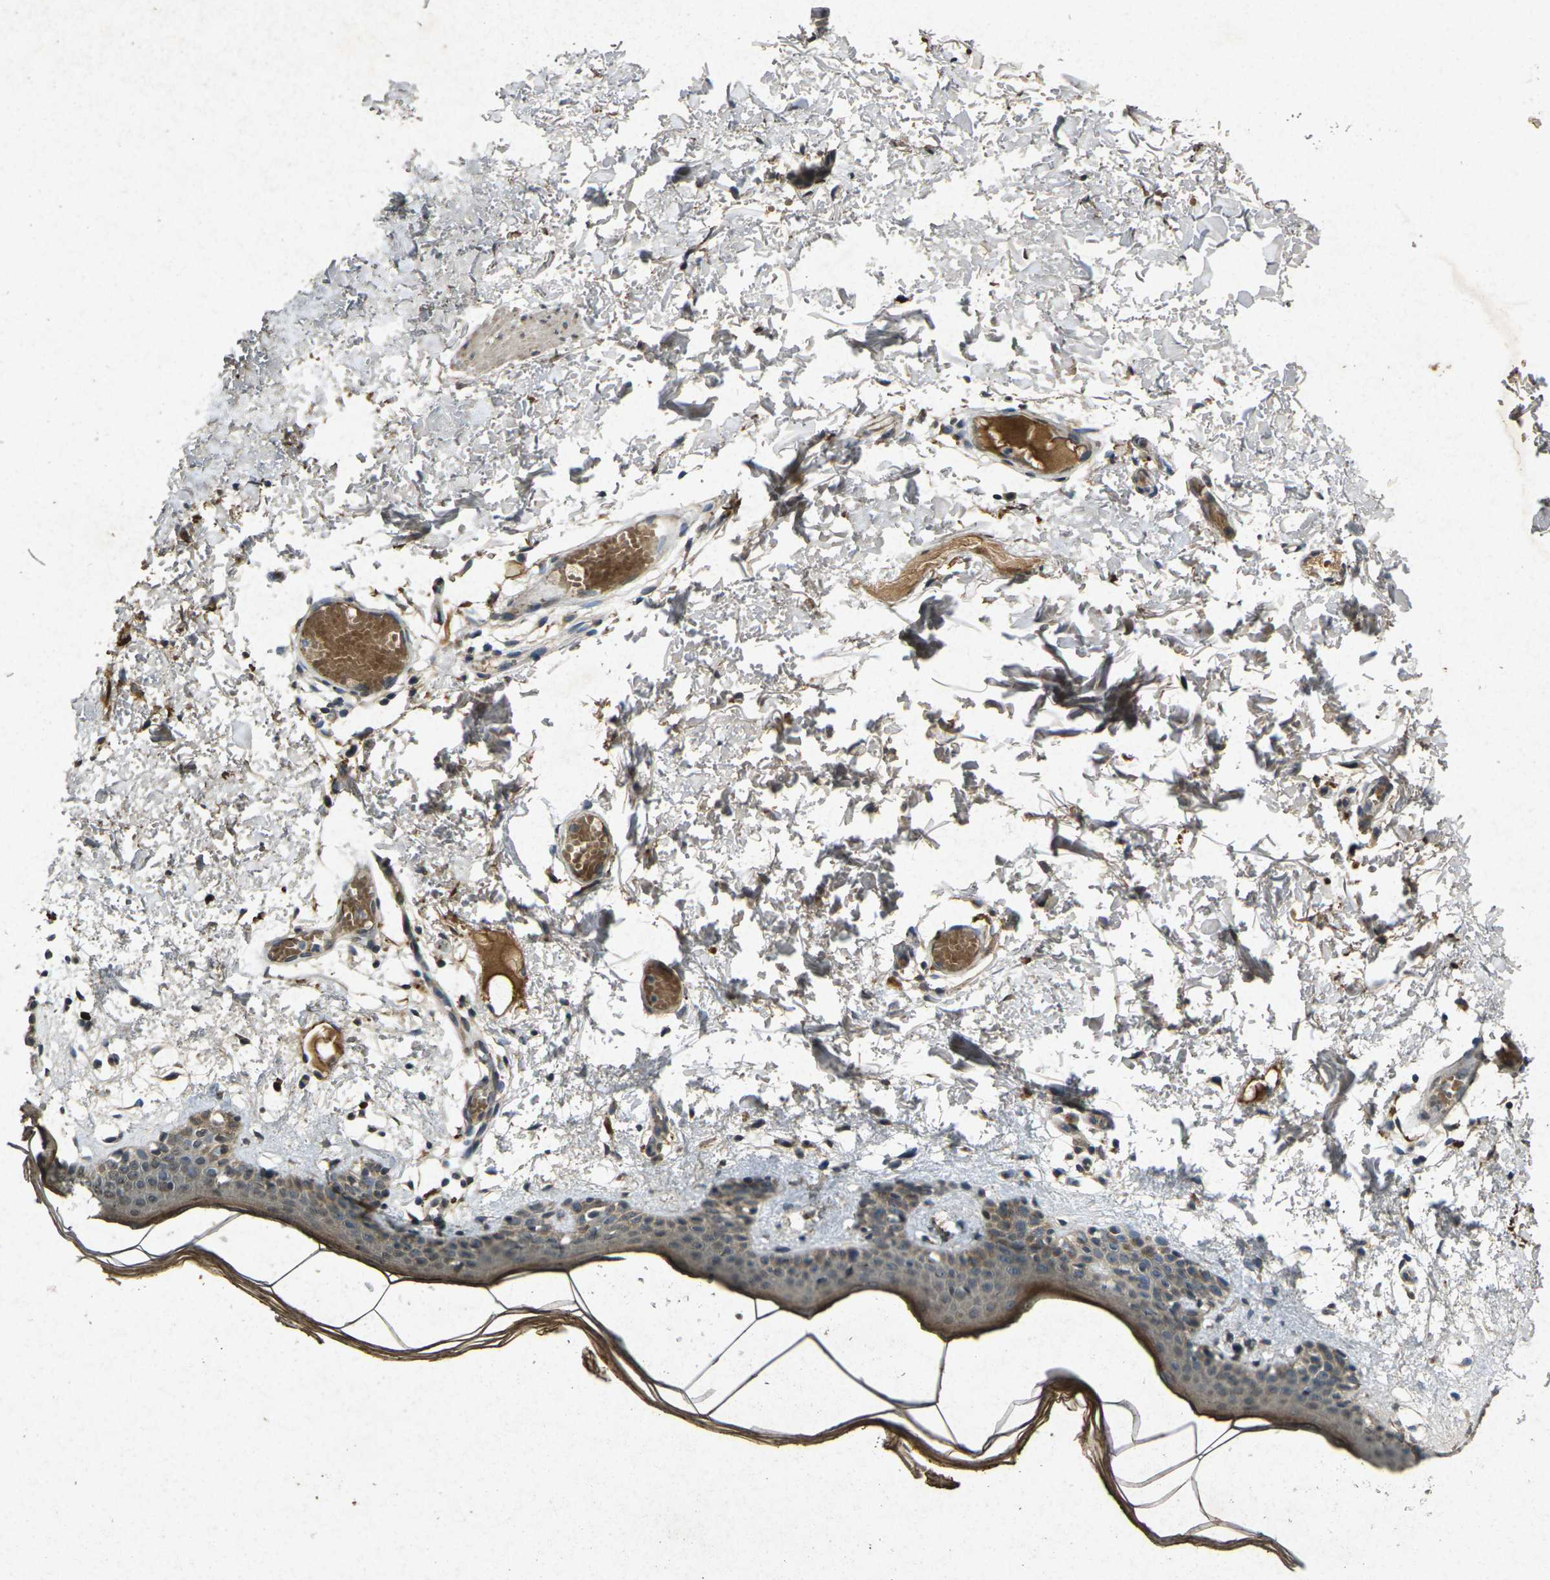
{"staining": {"intensity": "weak", "quantity": ">75%", "location": "cytoplasmic/membranous"}, "tissue": "skin", "cell_type": "Fibroblasts", "image_type": "normal", "snomed": [{"axis": "morphology", "description": "Normal tissue, NOS"}, {"axis": "topography", "description": "Skin"}], "caption": "Human skin stained for a protein (brown) reveals weak cytoplasmic/membranous positive positivity in approximately >75% of fibroblasts.", "gene": "RGMA", "patient": {"sex": "male", "age": 53}}